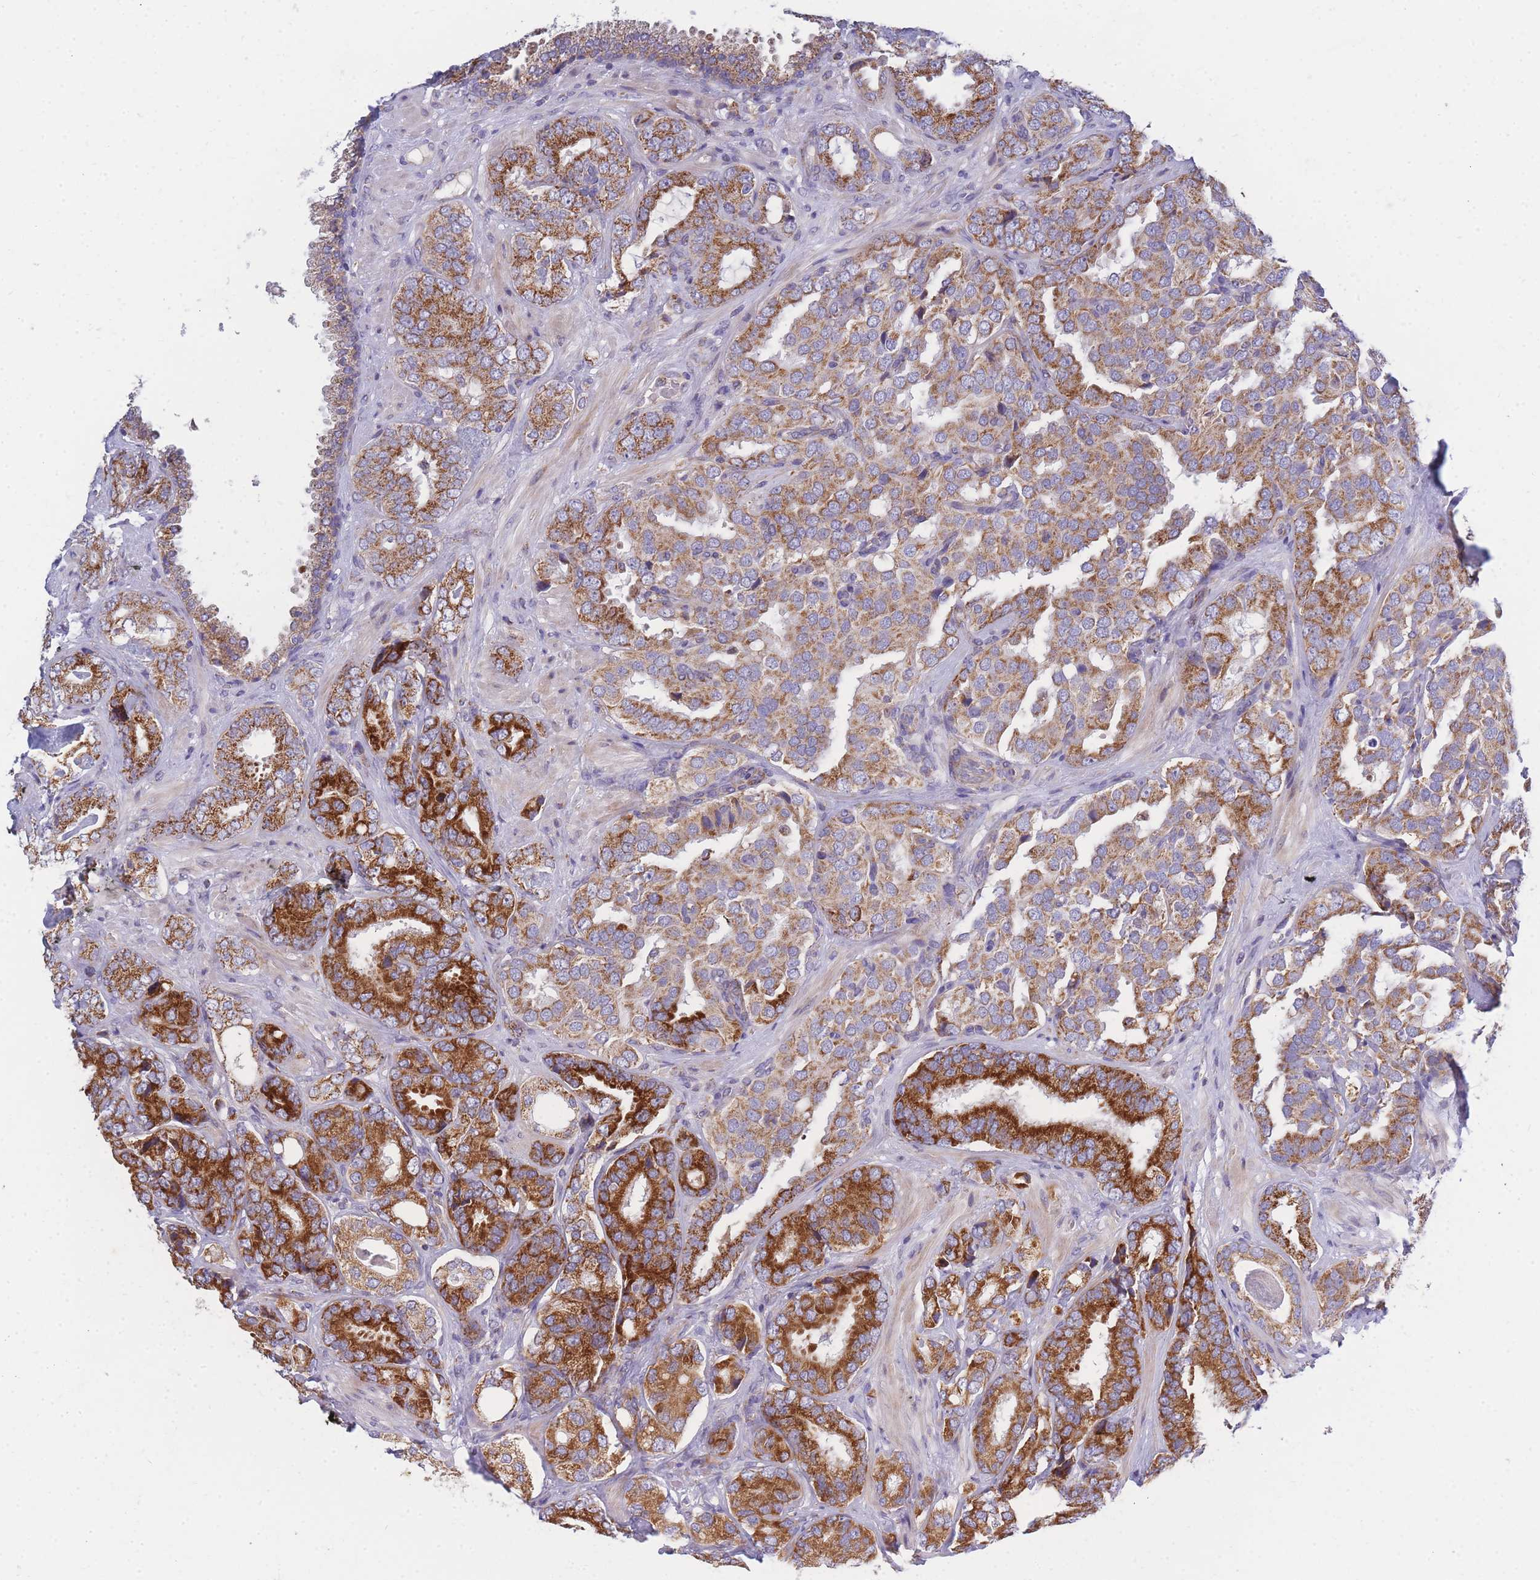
{"staining": {"intensity": "strong", "quantity": "25%-75%", "location": "cytoplasmic/membranous"}, "tissue": "prostate cancer", "cell_type": "Tumor cells", "image_type": "cancer", "snomed": [{"axis": "morphology", "description": "Adenocarcinoma, High grade"}, {"axis": "topography", "description": "Prostate"}], "caption": "Prostate cancer stained for a protein shows strong cytoplasmic/membranous positivity in tumor cells.", "gene": "MRPS11", "patient": {"sex": "male", "age": 71}}